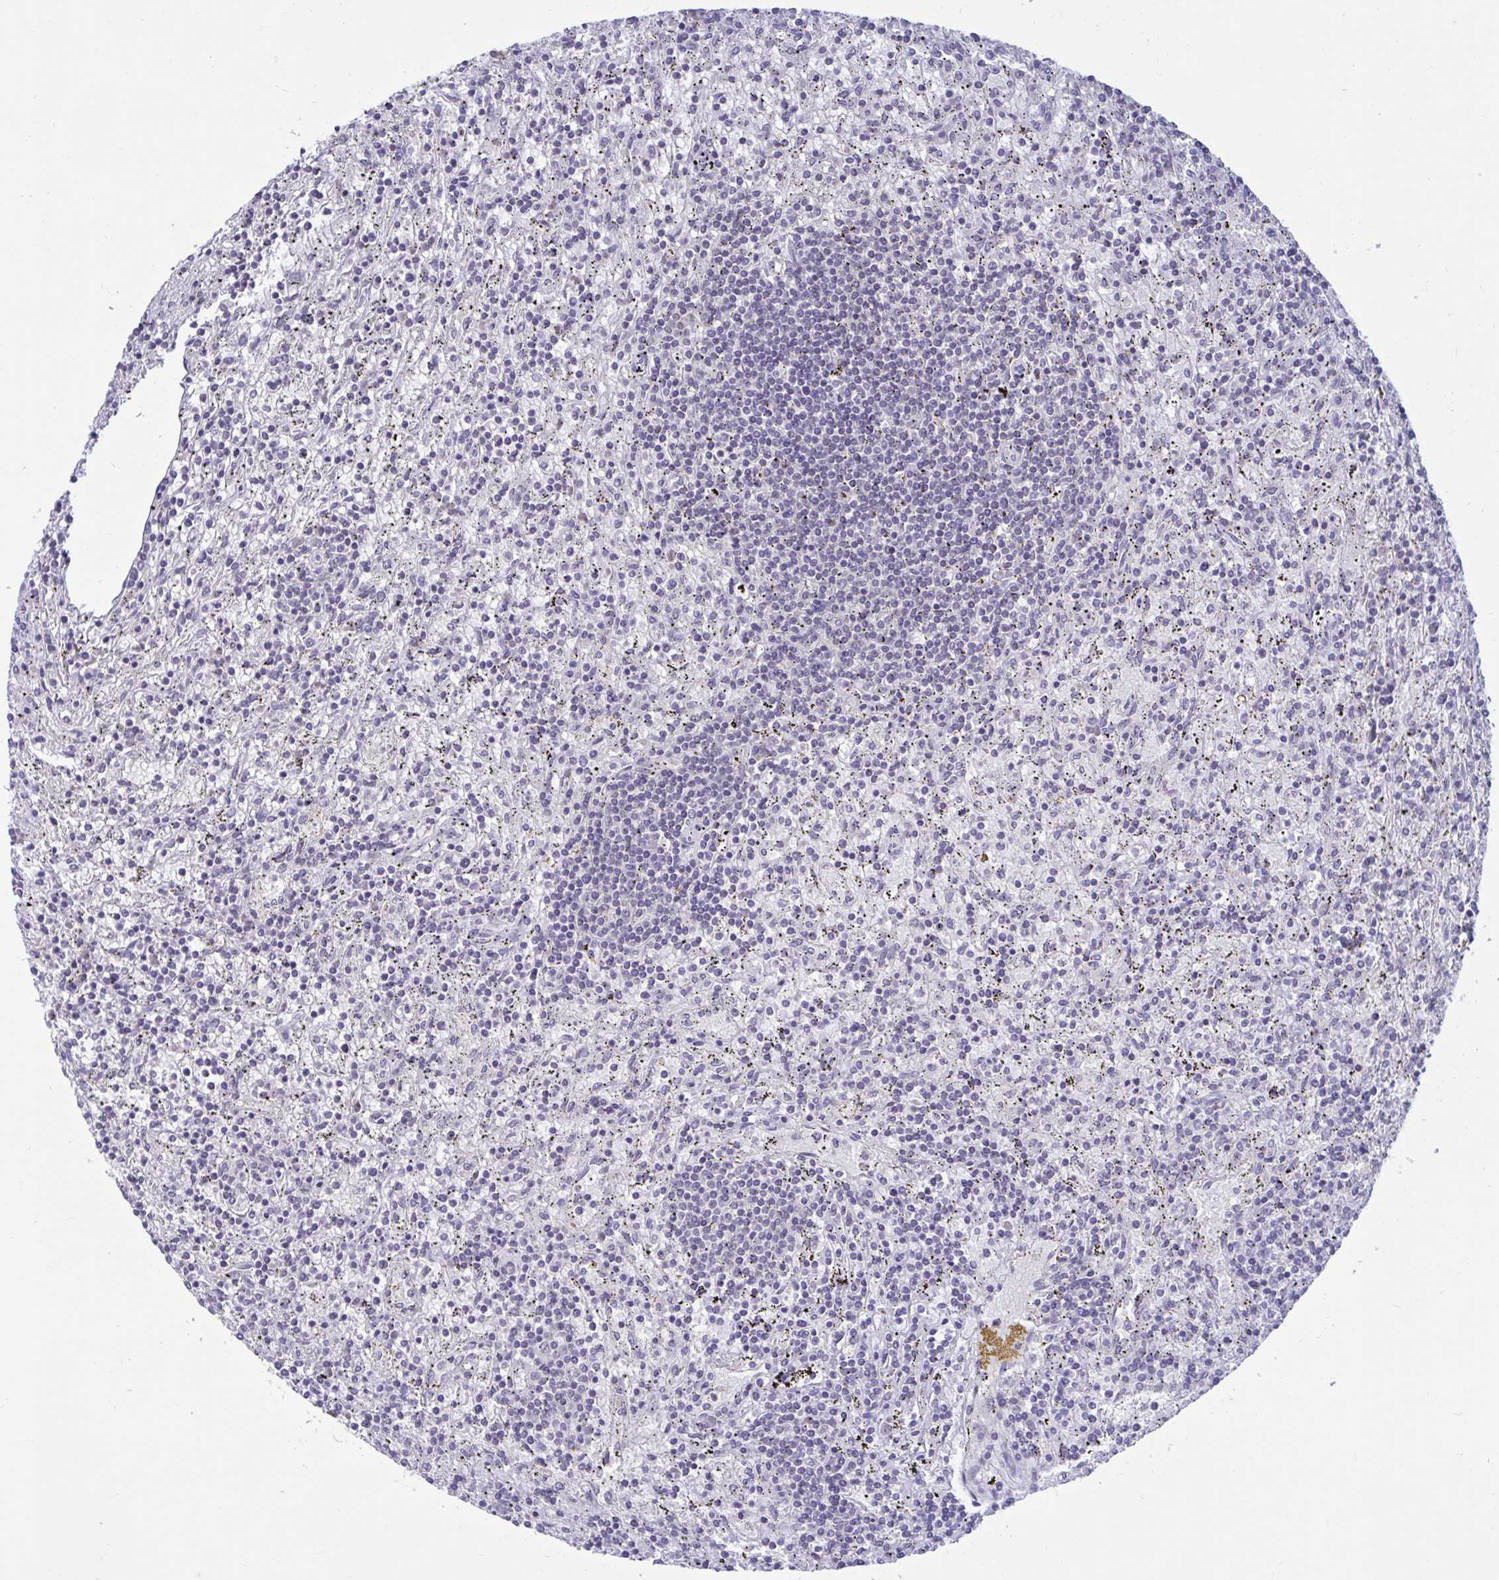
{"staining": {"intensity": "negative", "quantity": "none", "location": "none"}, "tissue": "lymphoma", "cell_type": "Tumor cells", "image_type": "cancer", "snomed": [{"axis": "morphology", "description": "Malignant lymphoma, non-Hodgkin's type, Low grade"}, {"axis": "topography", "description": "Spleen"}], "caption": "DAB (3,3'-diaminobenzidine) immunohistochemical staining of human low-grade malignant lymphoma, non-Hodgkin's type reveals no significant staining in tumor cells.", "gene": "ARPP19", "patient": {"sex": "male", "age": 76}}